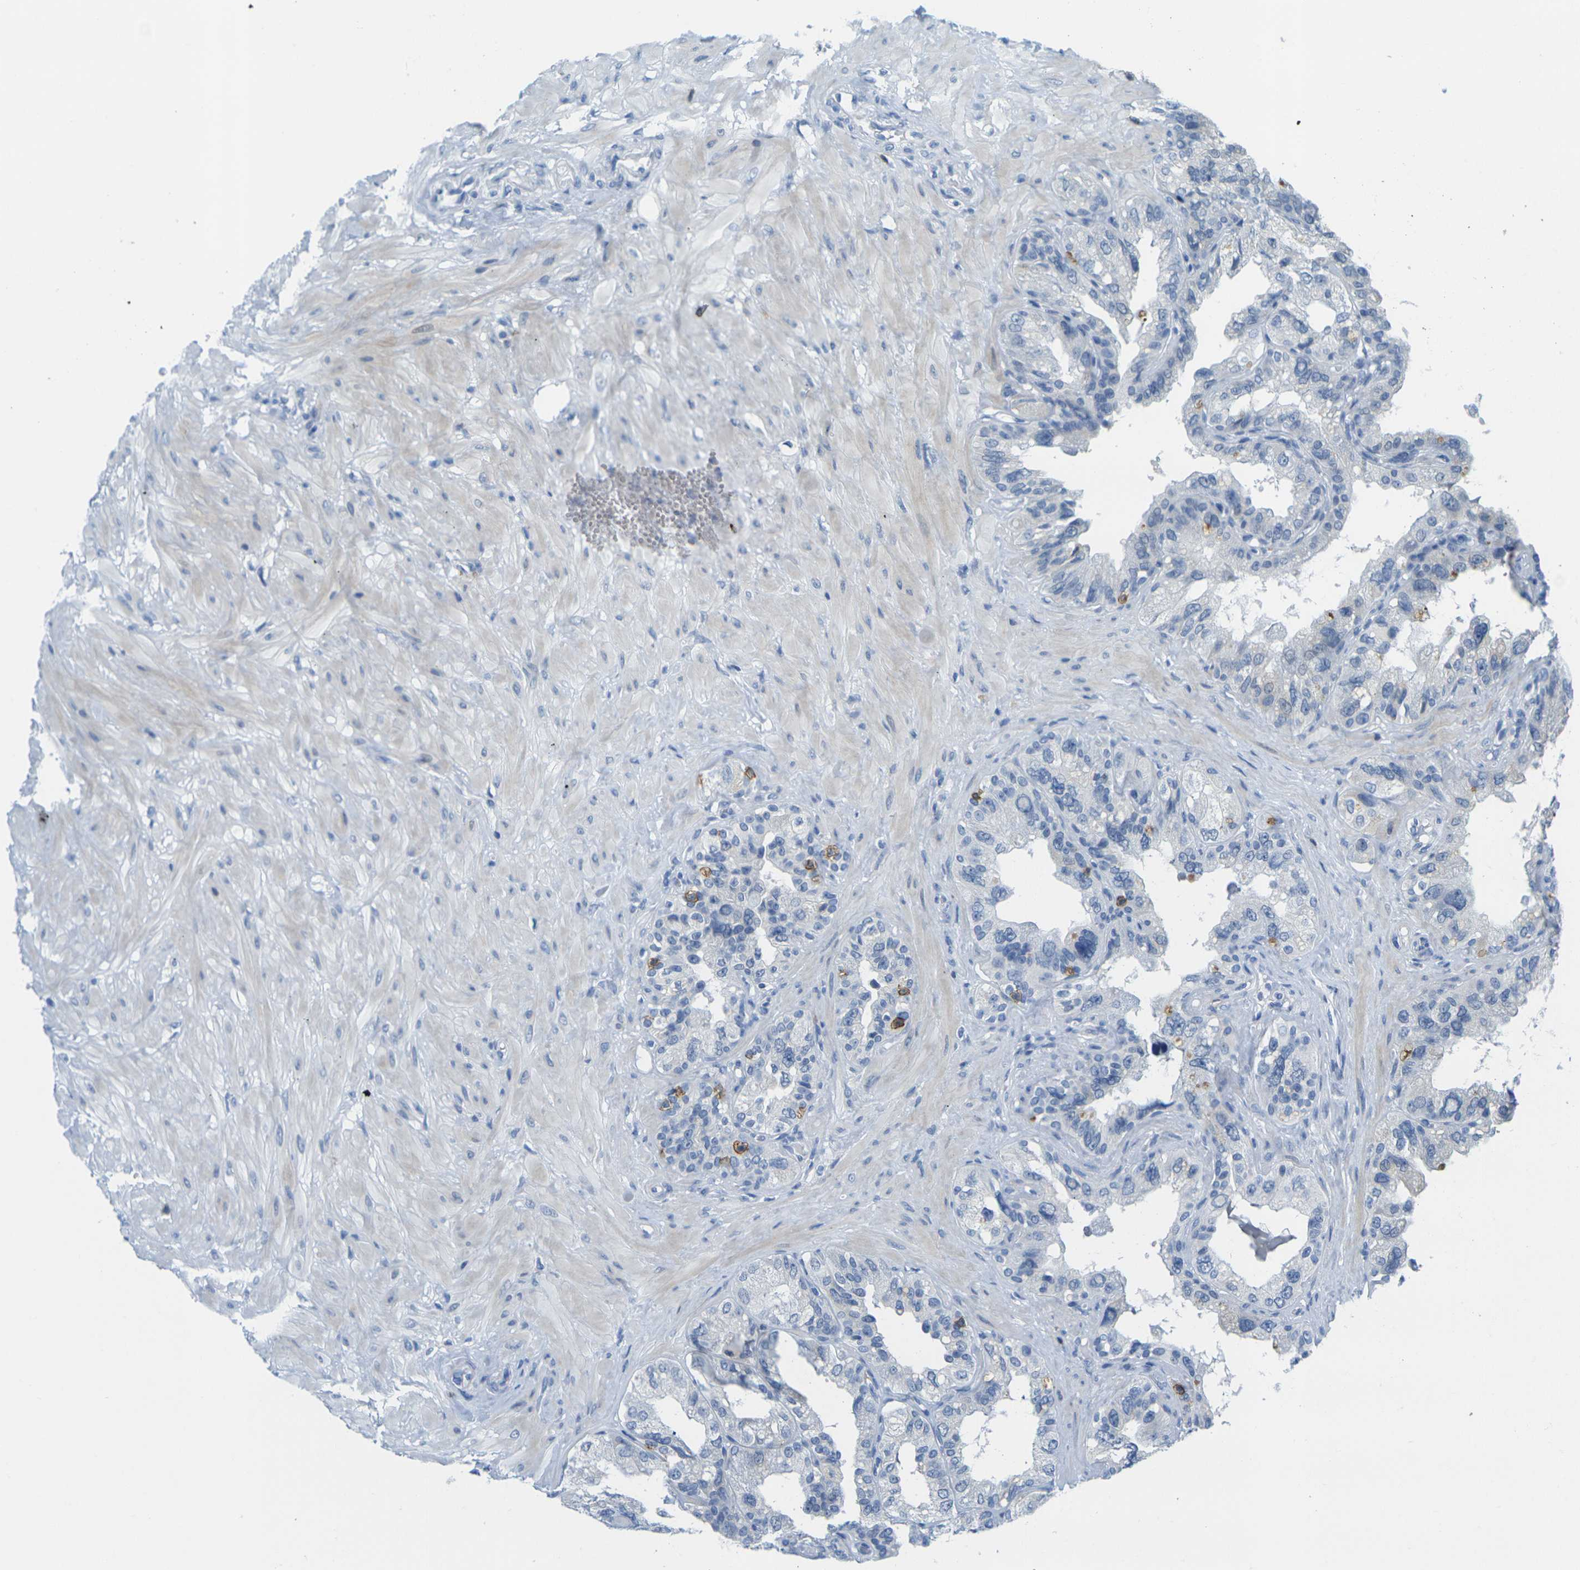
{"staining": {"intensity": "negative", "quantity": "none", "location": "none"}, "tissue": "seminal vesicle", "cell_type": "Glandular cells", "image_type": "normal", "snomed": [{"axis": "morphology", "description": "Normal tissue, NOS"}, {"axis": "topography", "description": "Seminal veicle"}], "caption": "Human seminal vesicle stained for a protein using immunohistochemistry (IHC) exhibits no positivity in glandular cells.", "gene": "CD3D", "patient": {"sex": "male", "age": 68}}